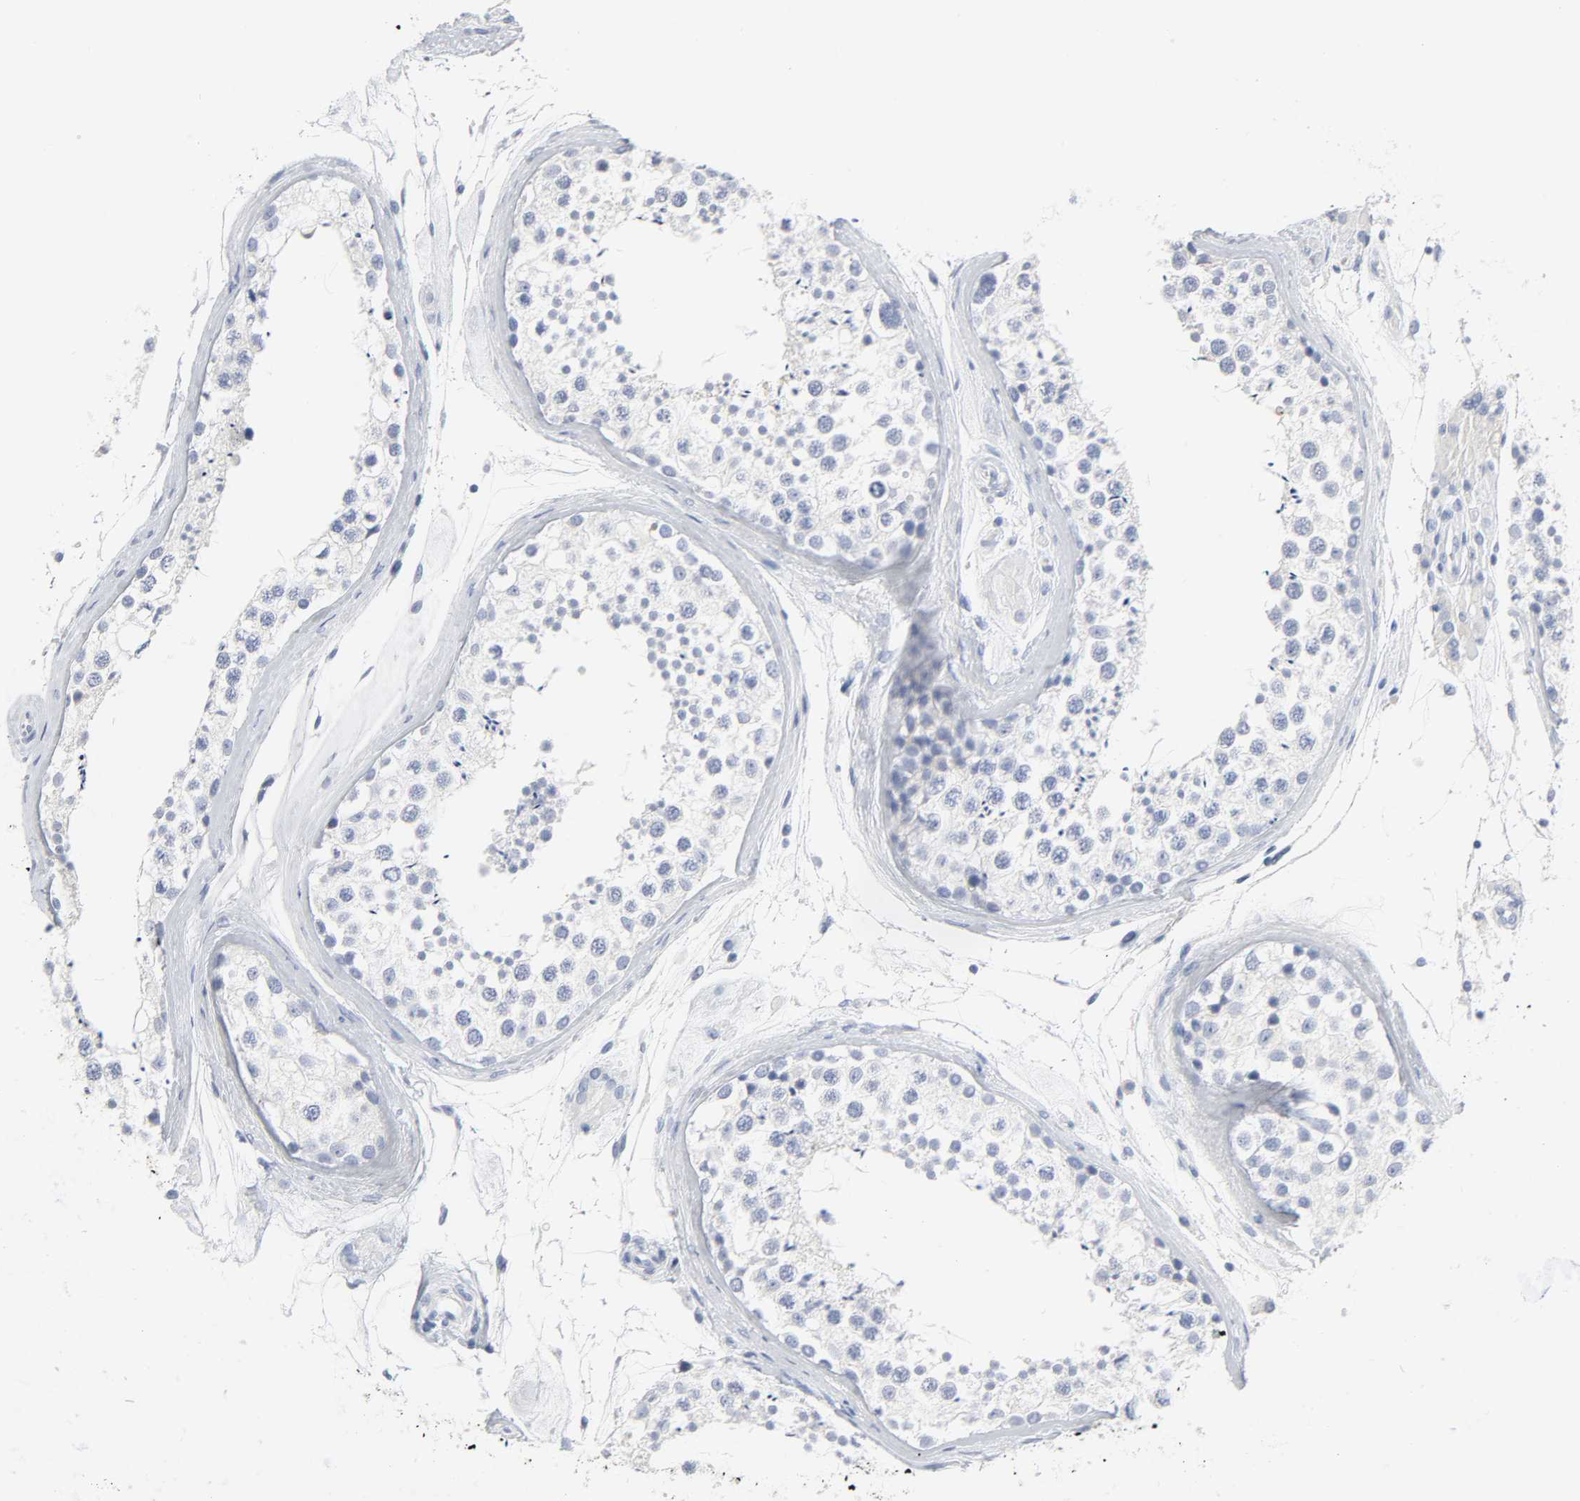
{"staining": {"intensity": "negative", "quantity": "none", "location": "none"}, "tissue": "testis", "cell_type": "Cells in seminiferous ducts", "image_type": "normal", "snomed": [{"axis": "morphology", "description": "Normal tissue, NOS"}, {"axis": "topography", "description": "Testis"}], "caption": "Immunohistochemistry (IHC) photomicrograph of normal testis: human testis stained with DAB (3,3'-diaminobenzidine) shows no significant protein expression in cells in seminiferous ducts. Nuclei are stained in blue.", "gene": "ACP3", "patient": {"sex": "male", "age": 46}}